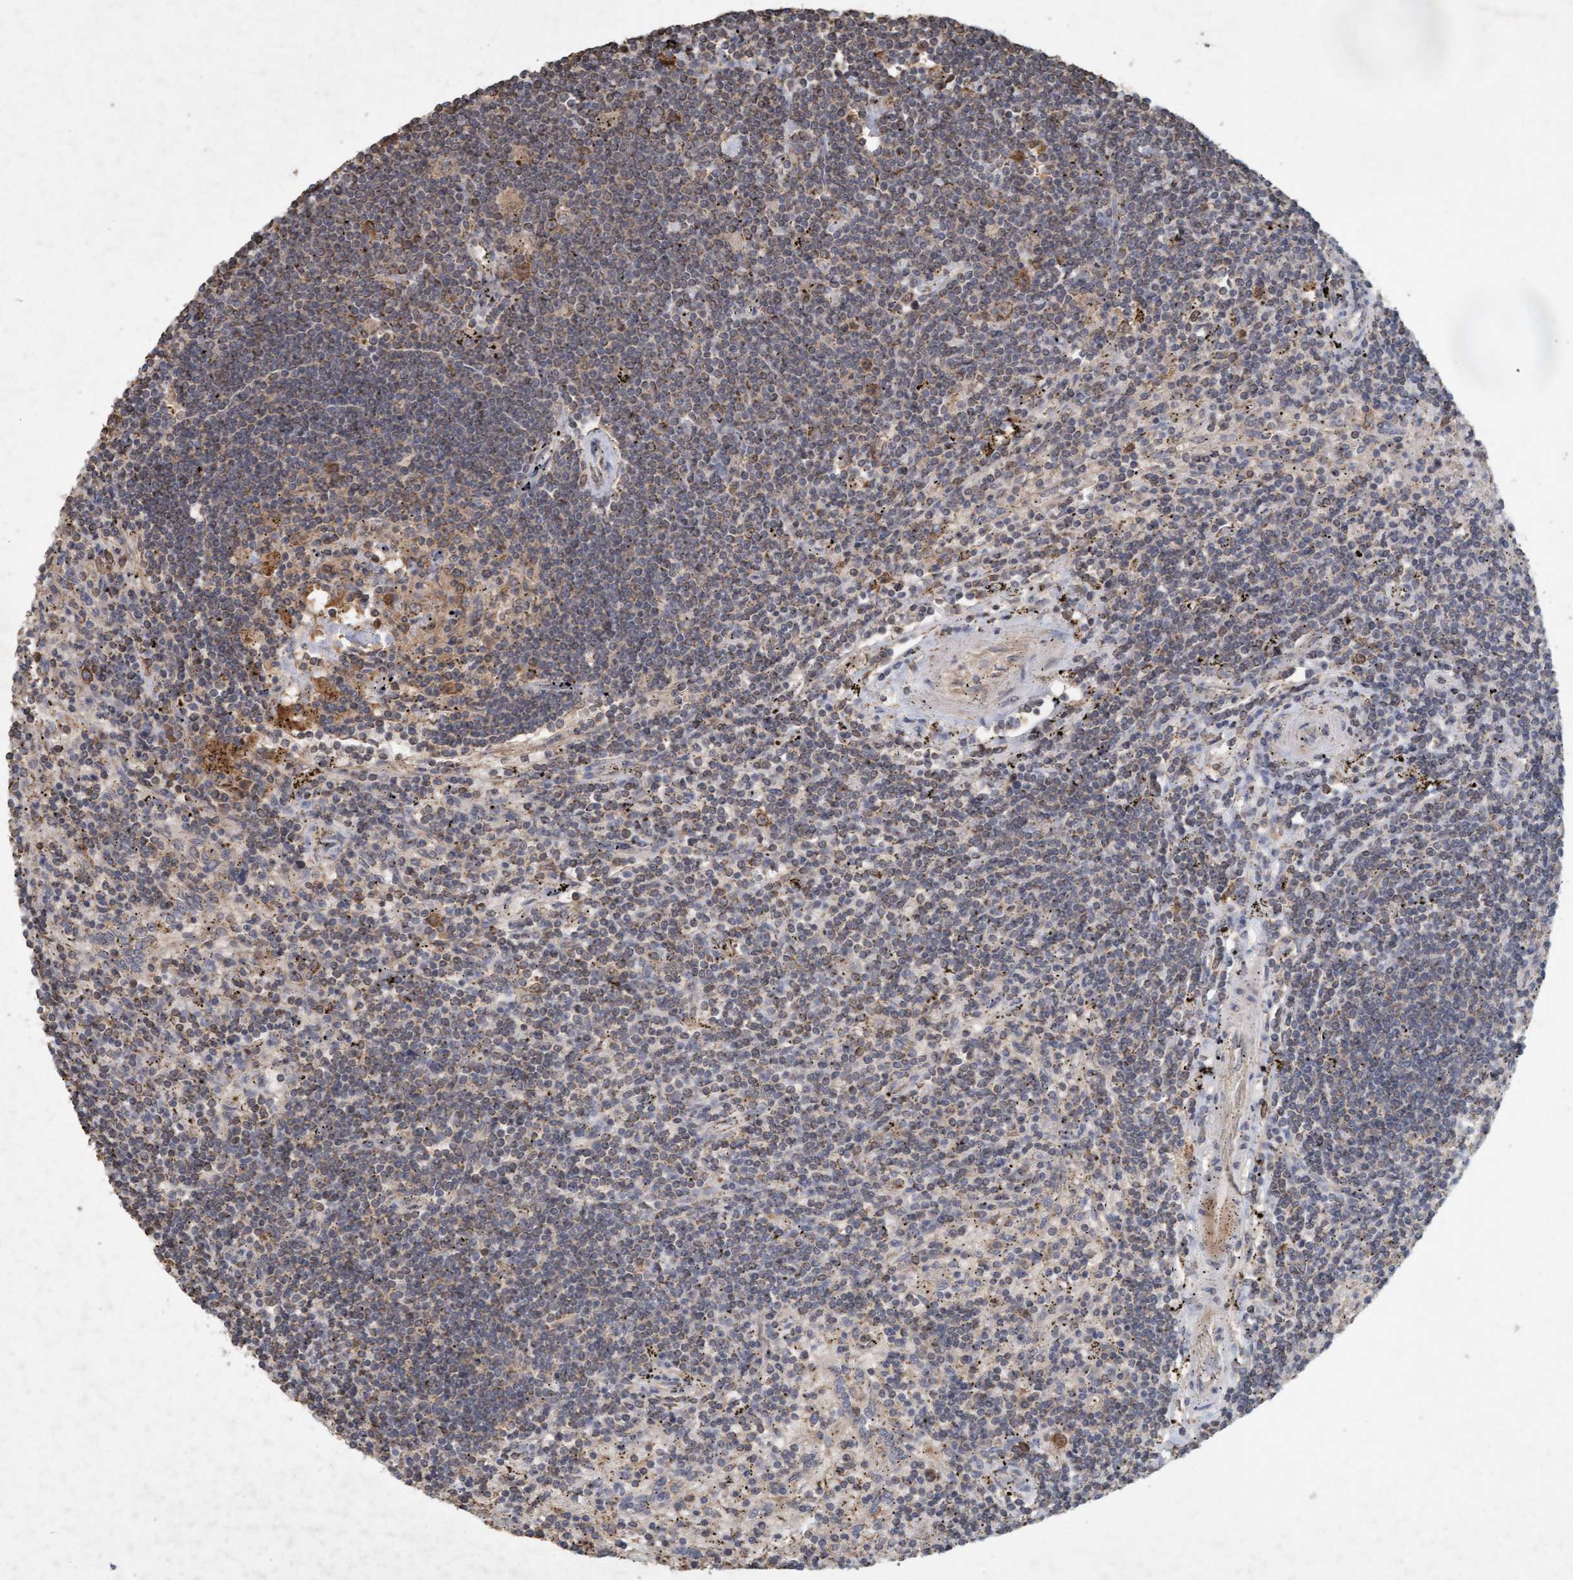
{"staining": {"intensity": "weak", "quantity": "25%-75%", "location": "cytoplasmic/membranous"}, "tissue": "lymphoma", "cell_type": "Tumor cells", "image_type": "cancer", "snomed": [{"axis": "morphology", "description": "Malignant lymphoma, non-Hodgkin's type, Low grade"}, {"axis": "topography", "description": "Spleen"}], "caption": "Low-grade malignant lymphoma, non-Hodgkin's type stained with DAB immunohistochemistry shows low levels of weak cytoplasmic/membranous staining in approximately 25%-75% of tumor cells.", "gene": "VSIG8", "patient": {"sex": "male", "age": 76}}